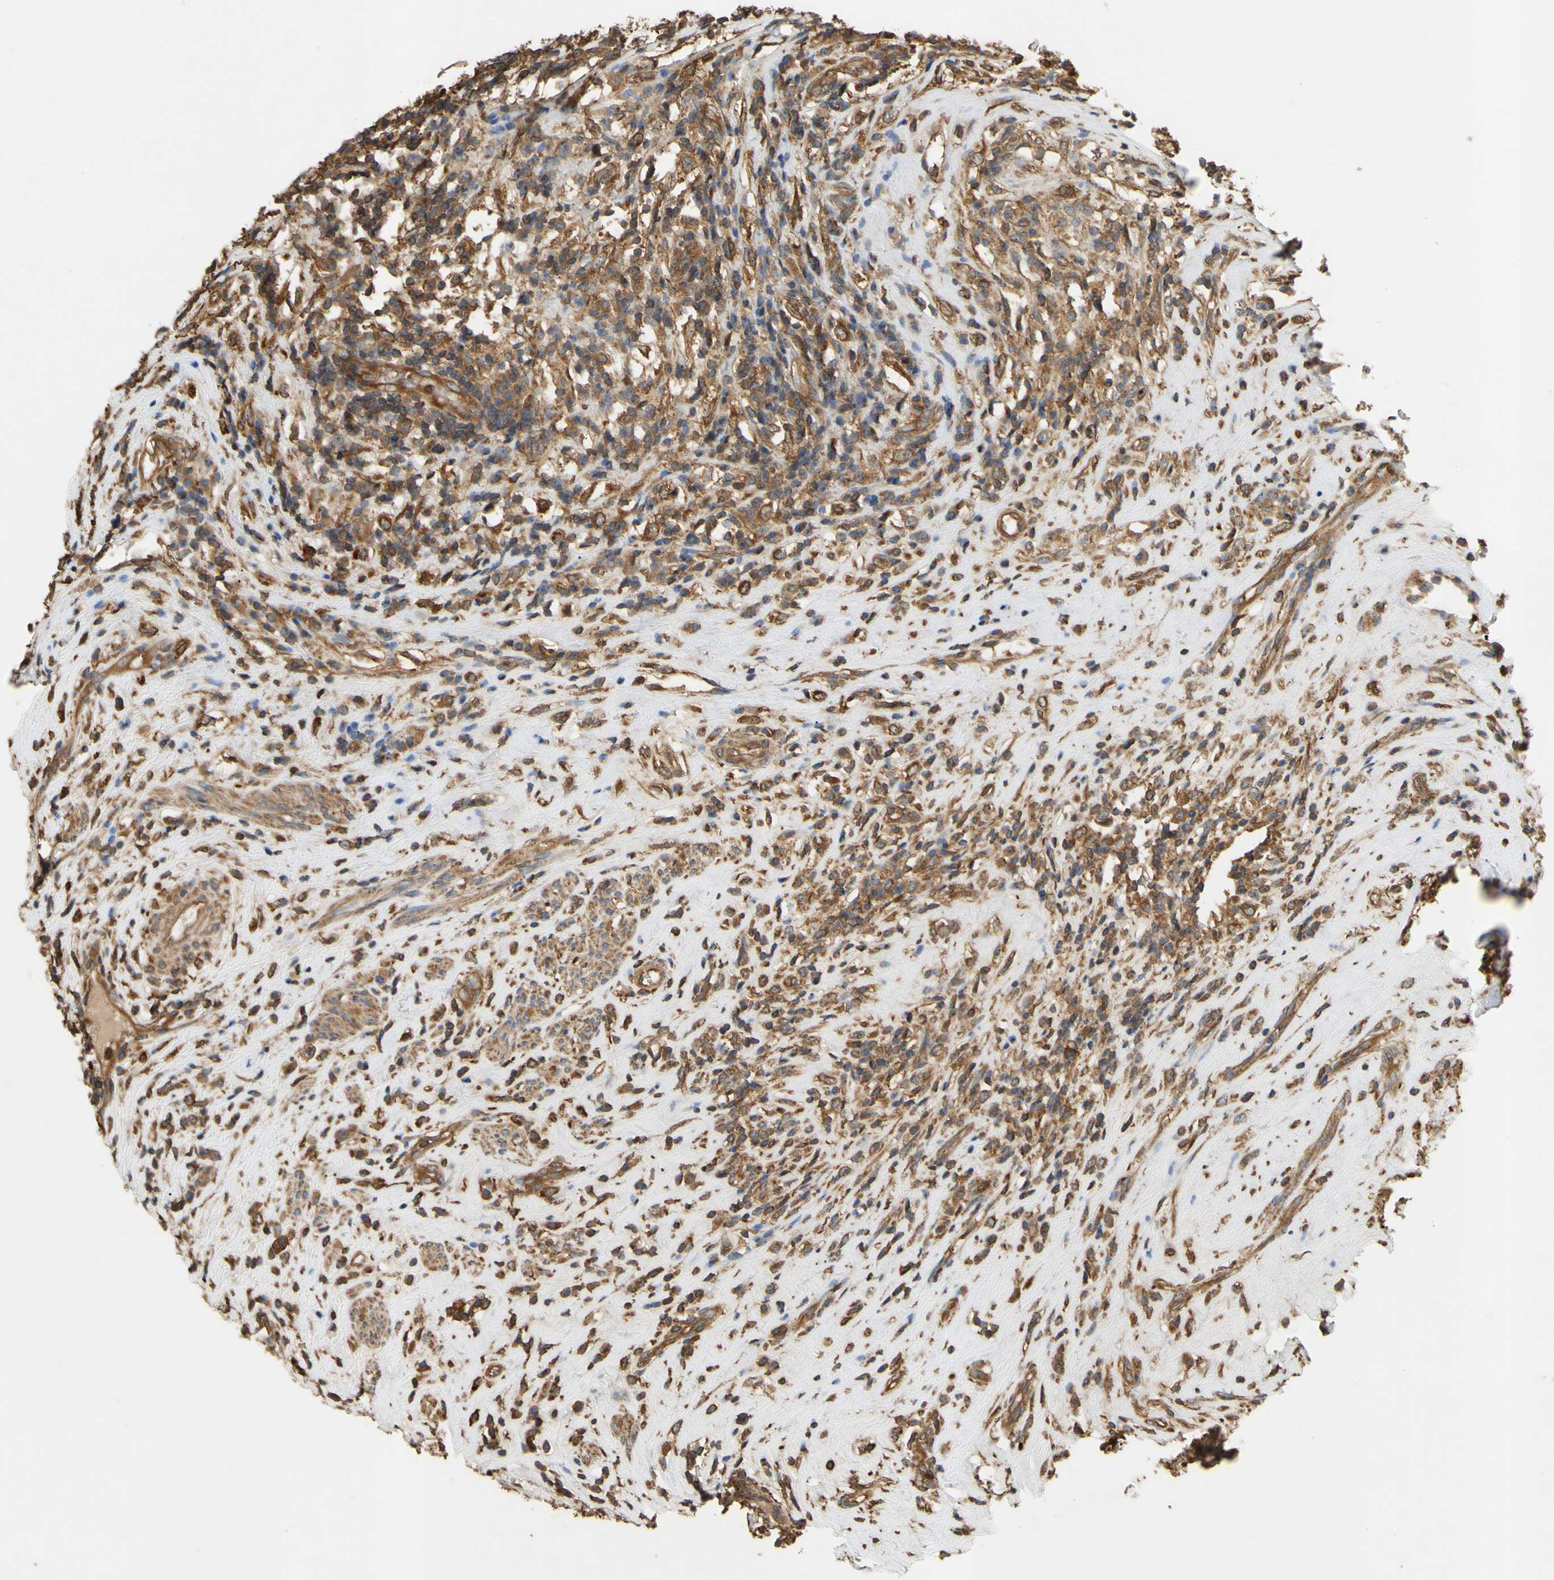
{"staining": {"intensity": "strong", "quantity": ">75%", "location": "cytoplasmic/membranous"}, "tissue": "testis cancer", "cell_type": "Tumor cells", "image_type": "cancer", "snomed": [{"axis": "morphology", "description": "Necrosis, NOS"}, {"axis": "morphology", "description": "Carcinoma, Embryonal, NOS"}, {"axis": "topography", "description": "Testis"}], "caption": "The micrograph demonstrates immunohistochemical staining of testis cancer (embryonal carcinoma). There is strong cytoplasmic/membranous staining is present in about >75% of tumor cells.", "gene": "CTTN", "patient": {"sex": "male", "age": 19}}